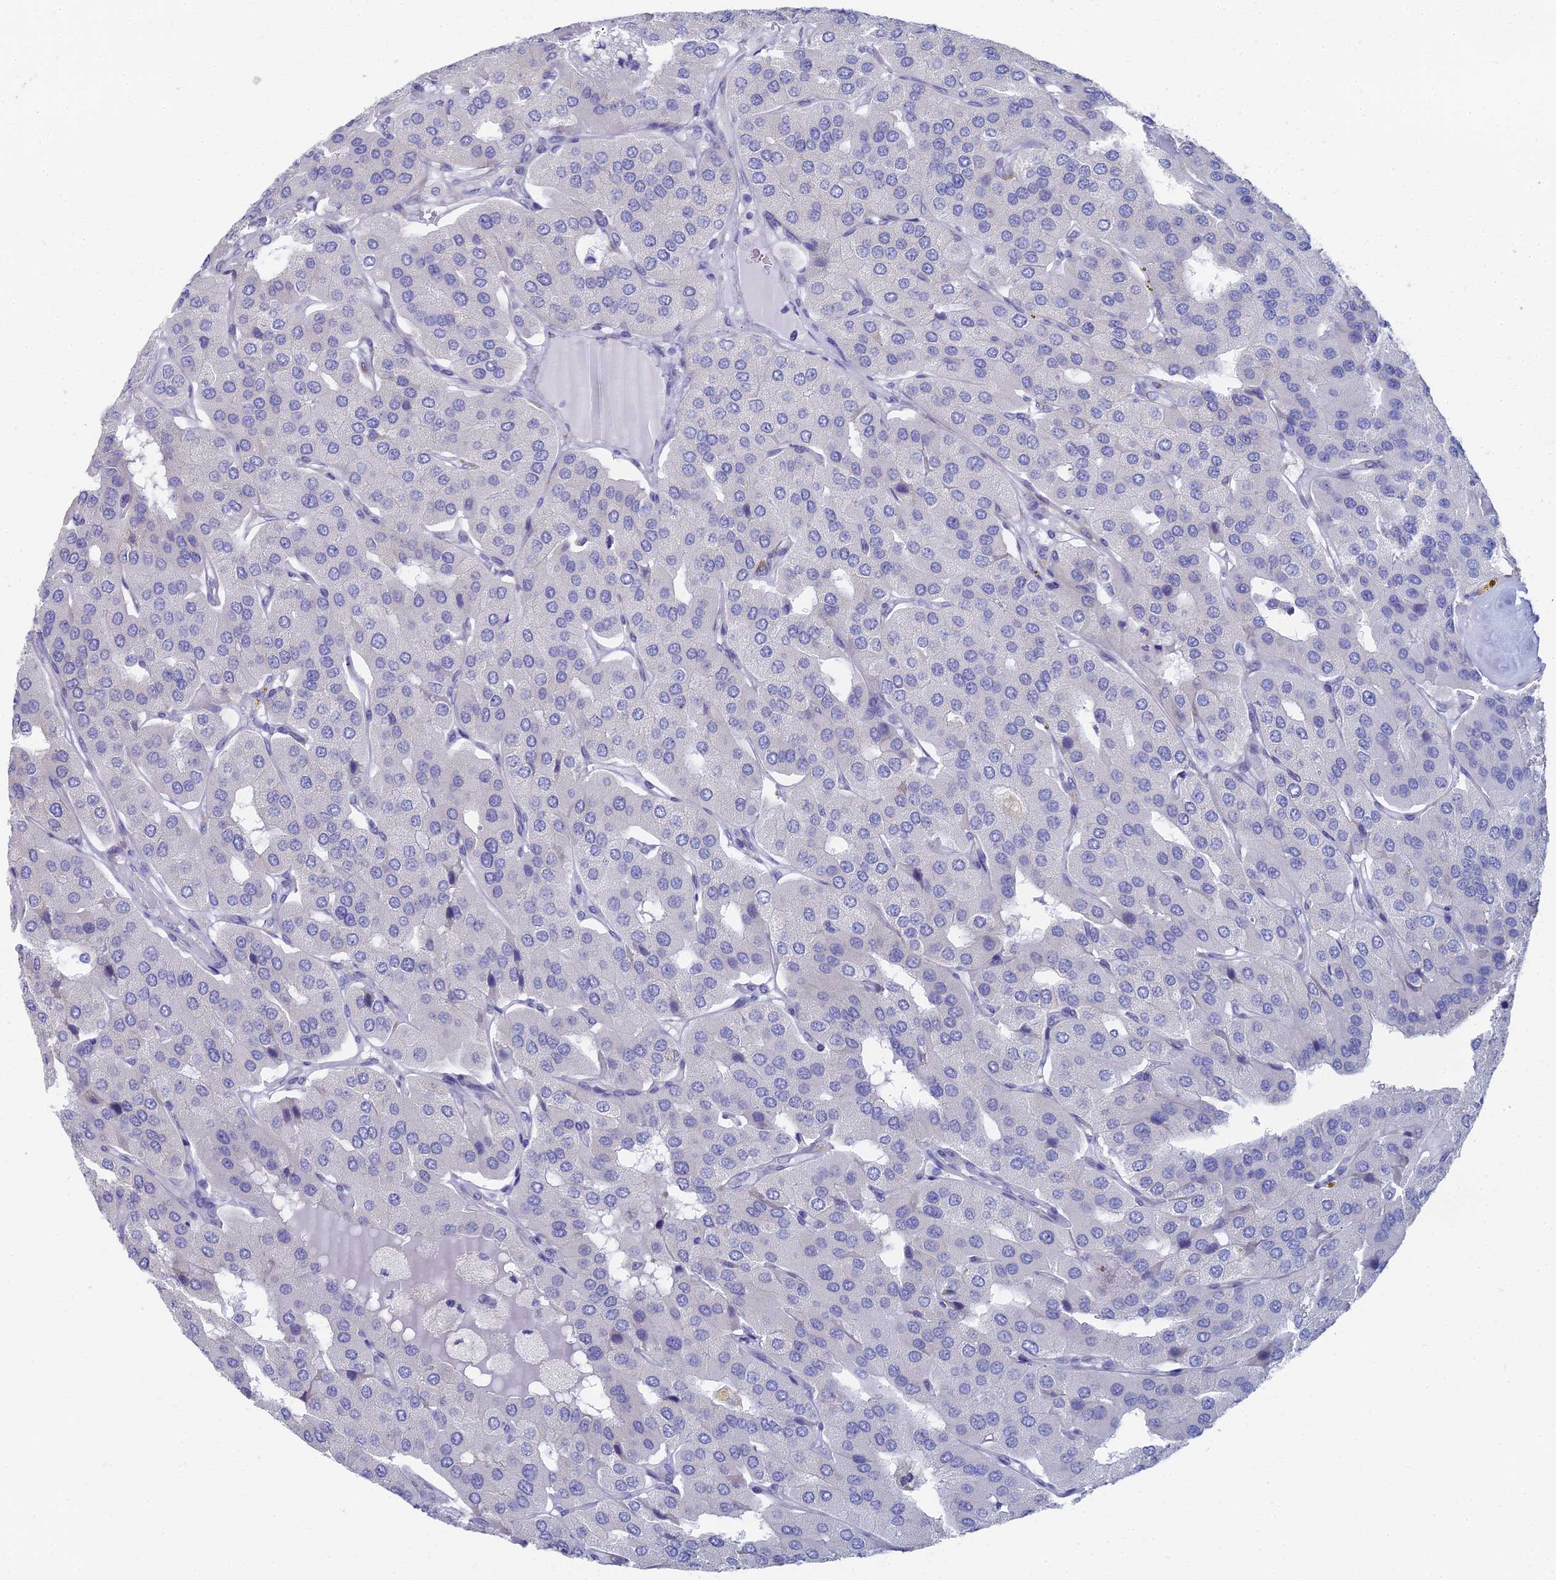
{"staining": {"intensity": "negative", "quantity": "none", "location": "none"}, "tissue": "parathyroid gland", "cell_type": "Glandular cells", "image_type": "normal", "snomed": [{"axis": "morphology", "description": "Normal tissue, NOS"}, {"axis": "morphology", "description": "Adenoma, NOS"}, {"axis": "topography", "description": "Parathyroid gland"}], "caption": "Immunohistochemistry (IHC) of benign human parathyroid gland reveals no staining in glandular cells. (DAB immunohistochemistry (IHC) visualized using brightfield microscopy, high magnification).", "gene": "TNNT3", "patient": {"sex": "female", "age": 86}}